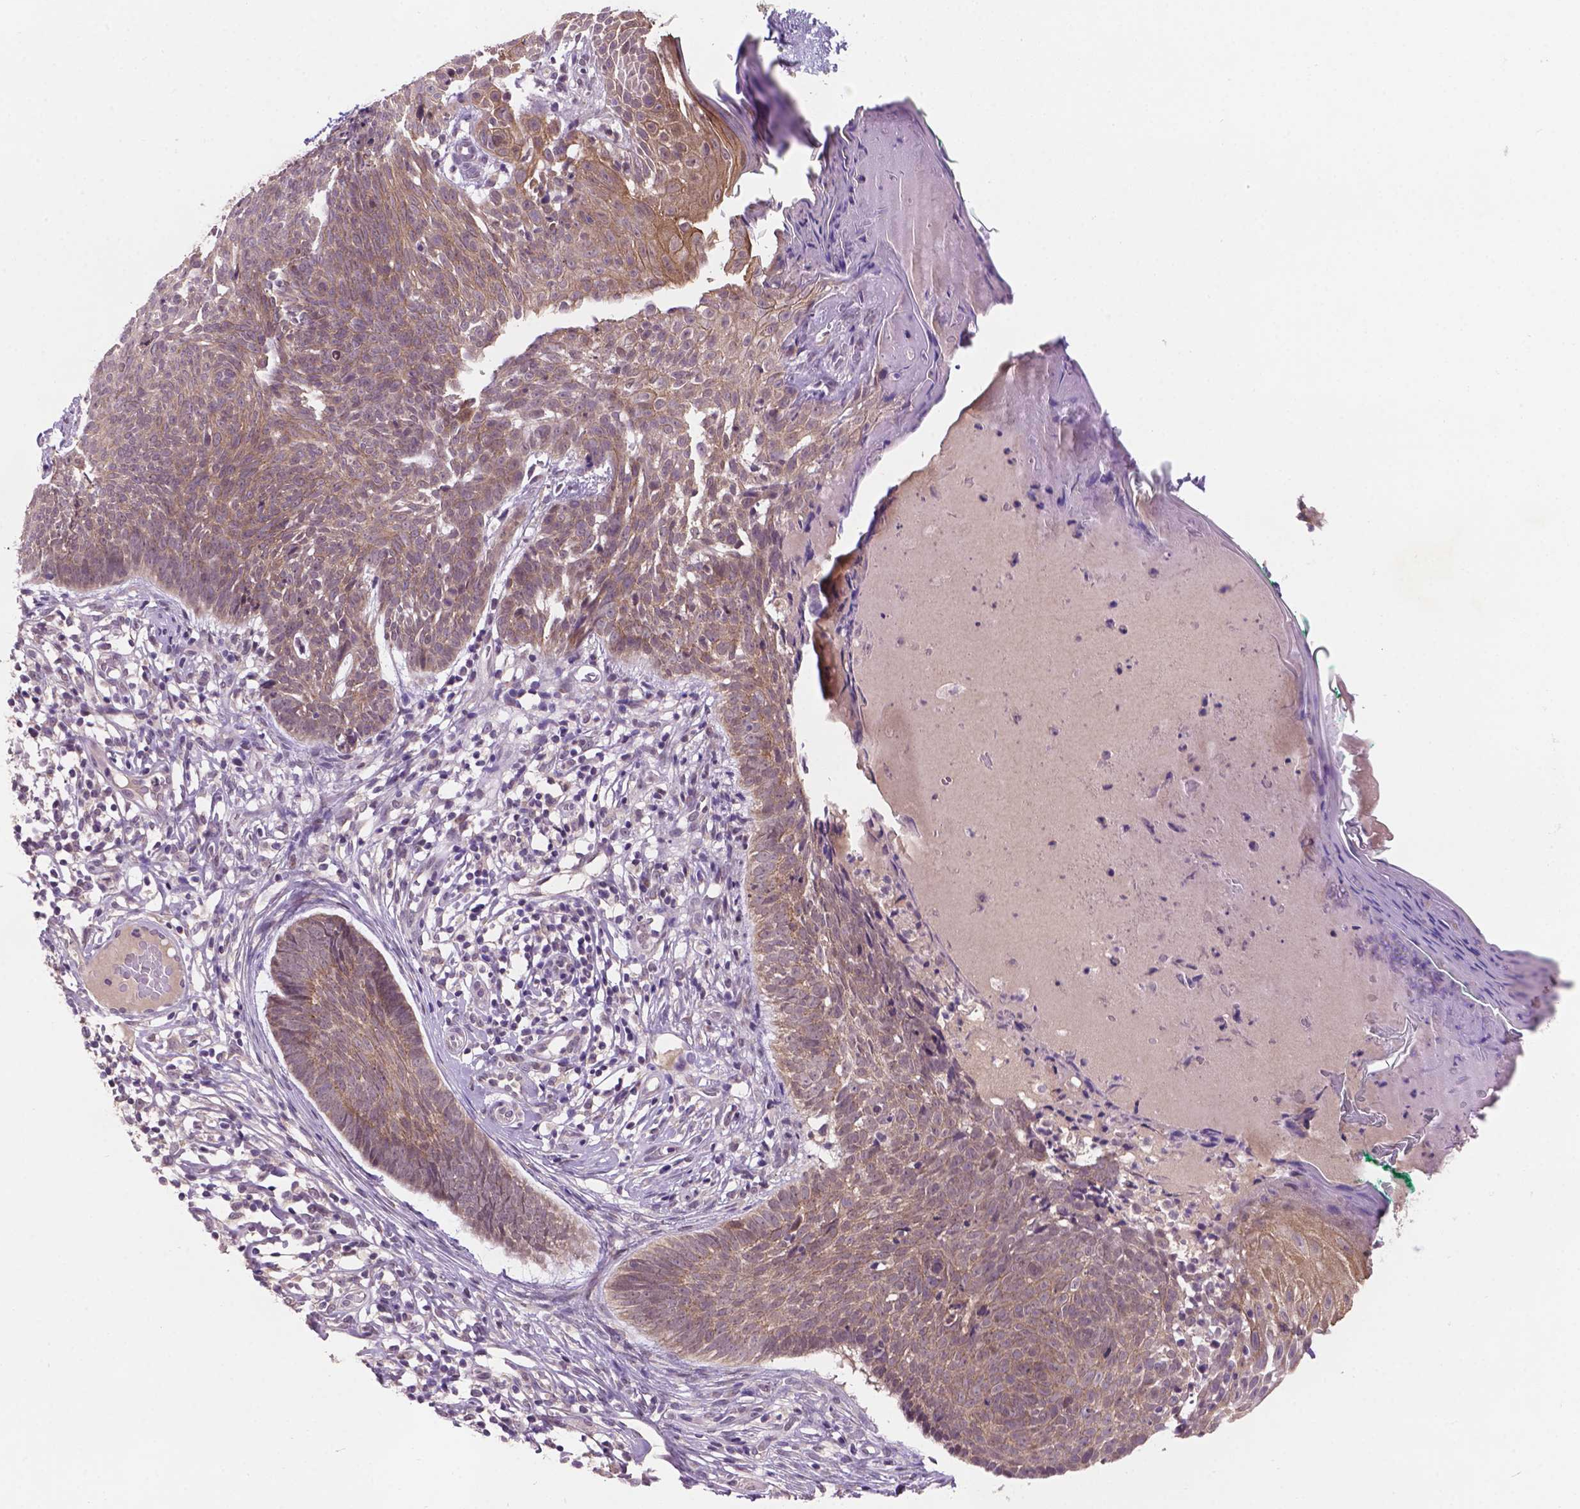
{"staining": {"intensity": "weak", "quantity": ">75%", "location": "cytoplasmic/membranous"}, "tissue": "skin cancer", "cell_type": "Tumor cells", "image_type": "cancer", "snomed": [{"axis": "morphology", "description": "Basal cell carcinoma"}, {"axis": "topography", "description": "Skin"}], "caption": "An immunohistochemistry (IHC) micrograph of neoplastic tissue is shown. Protein staining in brown shows weak cytoplasmic/membranous positivity in basal cell carcinoma (skin) within tumor cells.", "gene": "GXYLT2", "patient": {"sex": "male", "age": 85}}